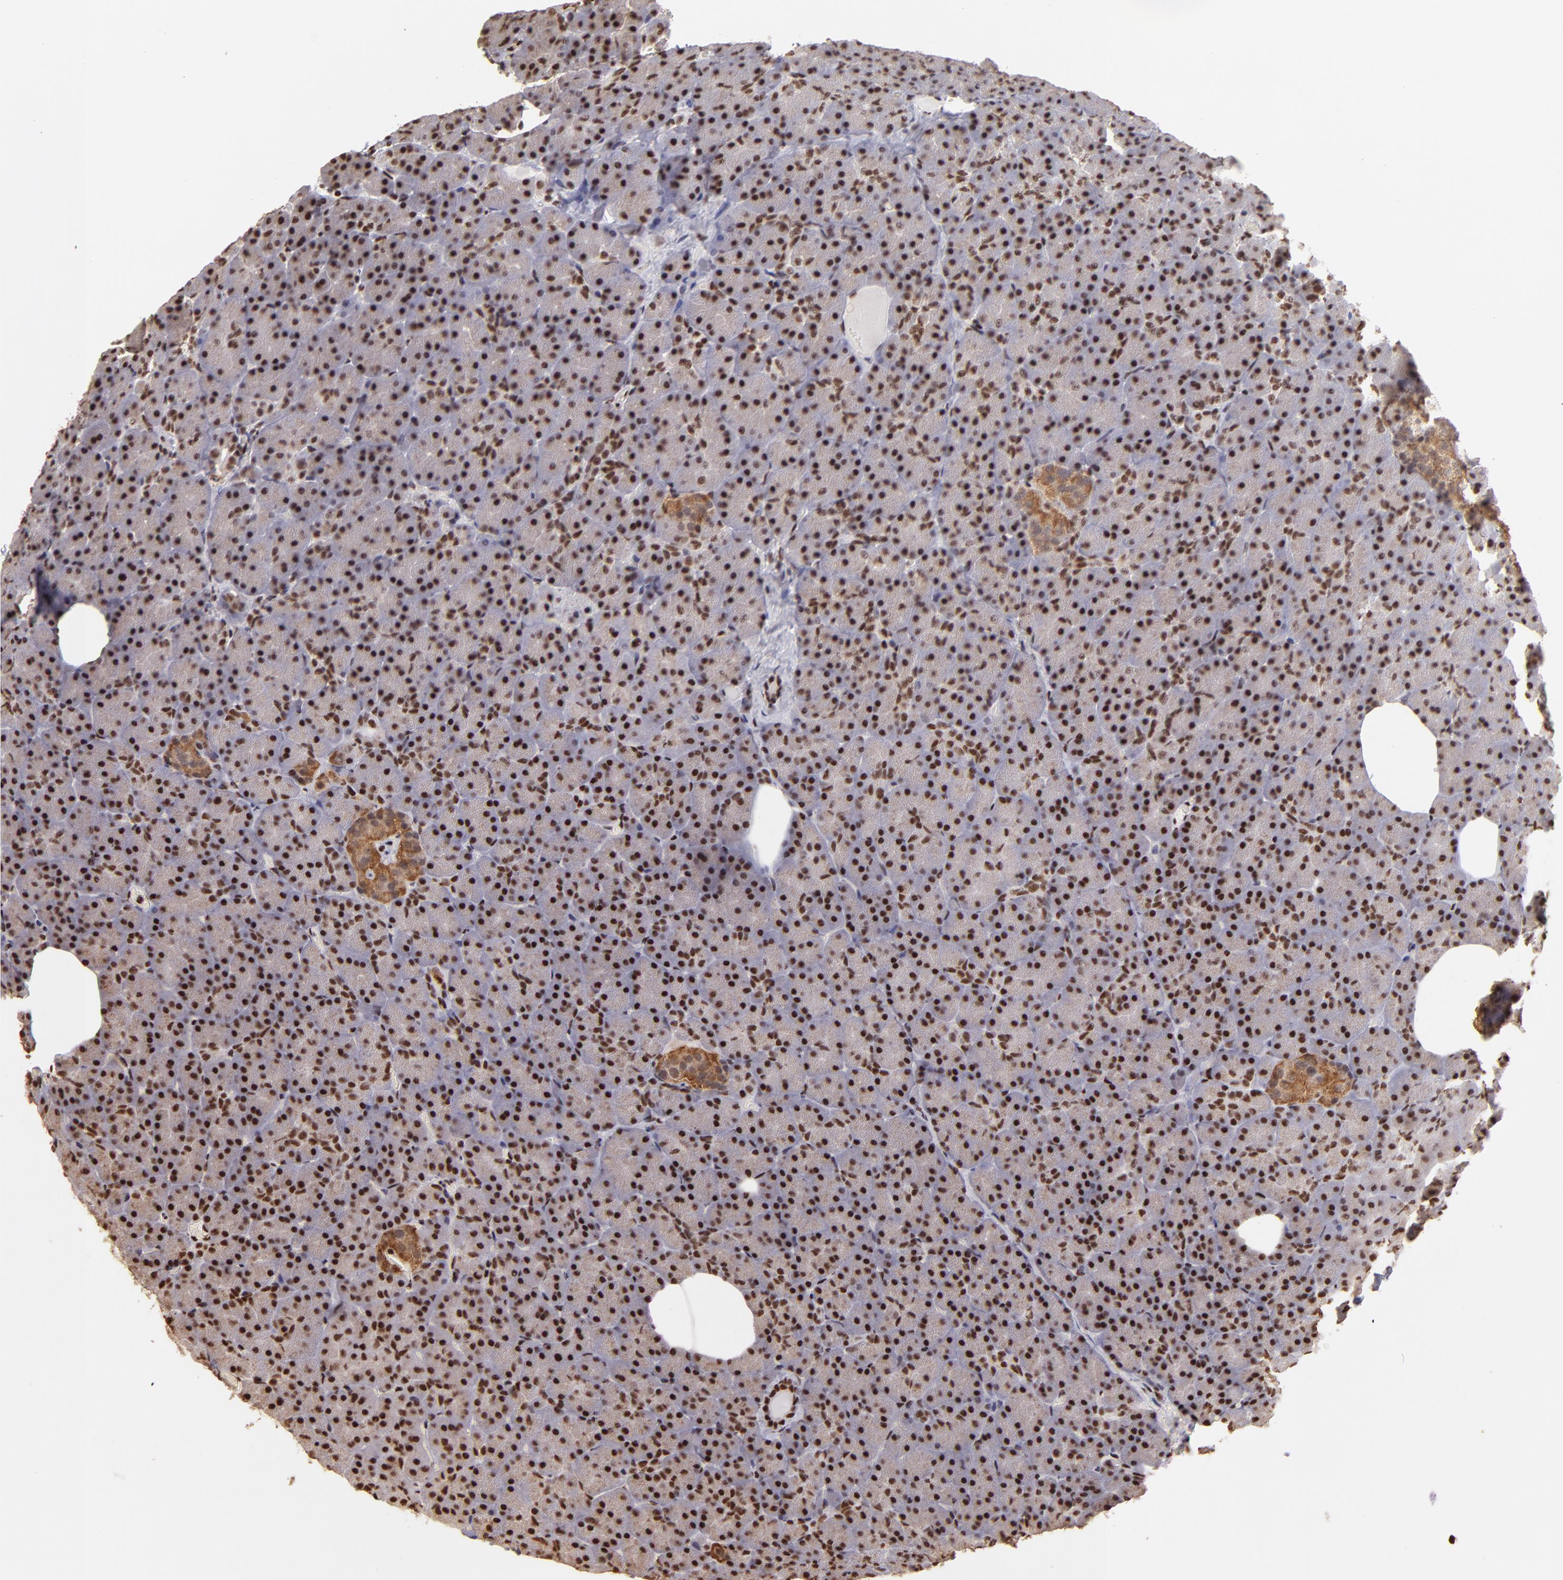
{"staining": {"intensity": "moderate", "quantity": ">75%", "location": "cytoplasmic/membranous,nuclear"}, "tissue": "pancreas", "cell_type": "Exocrine glandular cells", "image_type": "normal", "snomed": [{"axis": "morphology", "description": "Normal tissue, NOS"}, {"axis": "topography", "description": "Pancreas"}], "caption": "This image shows immunohistochemistry (IHC) staining of benign human pancreas, with medium moderate cytoplasmic/membranous,nuclear staining in about >75% of exocrine glandular cells.", "gene": "SP1", "patient": {"sex": "female", "age": 35}}